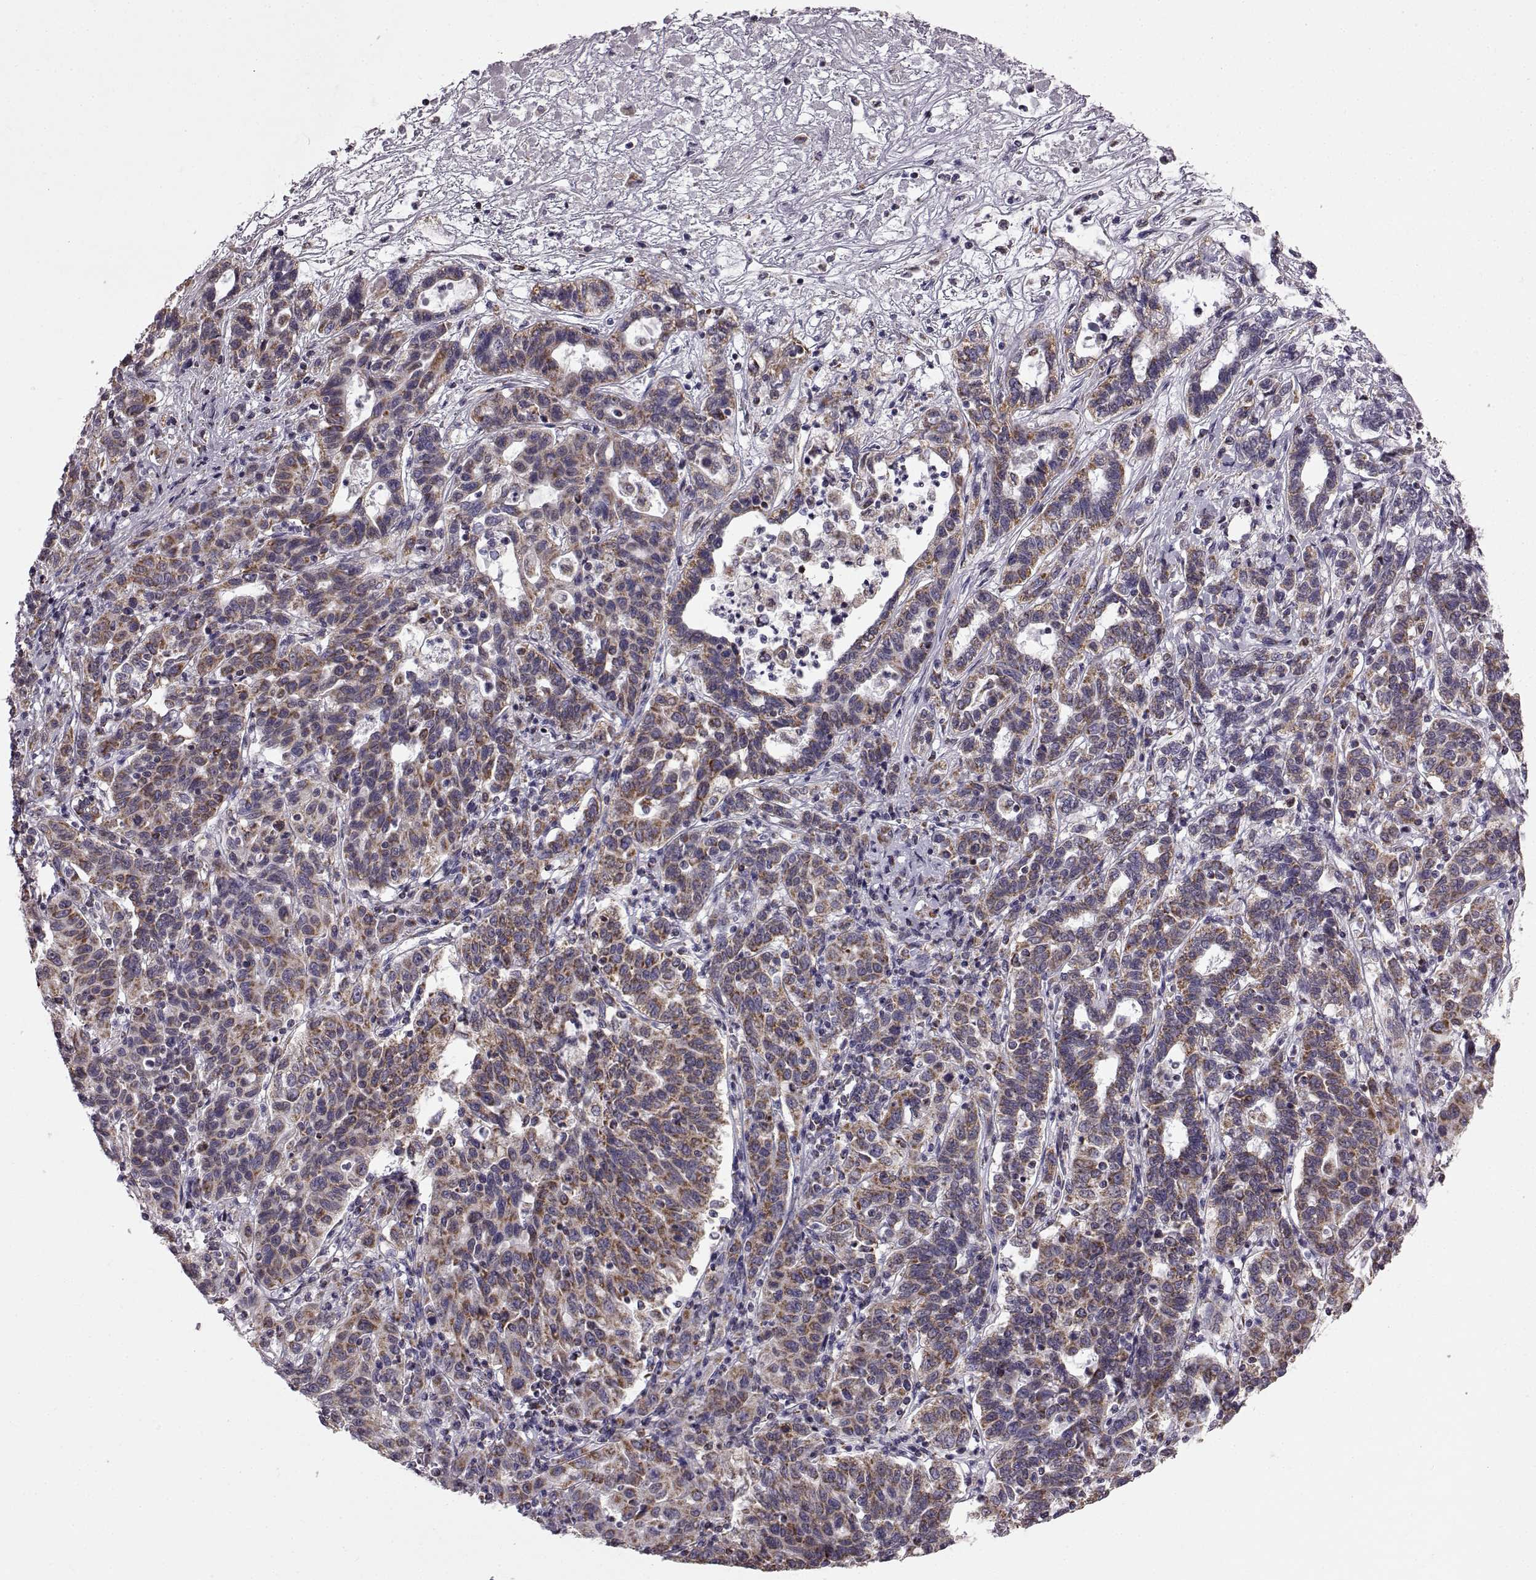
{"staining": {"intensity": "strong", "quantity": ">75%", "location": "cytoplasmic/membranous"}, "tissue": "liver cancer", "cell_type": "Tumor cells", "image_type": "cancer", "snomed": [{"axis": "morphology", "description": "Adenocarcinoma, NOS"}, {"axis": "morphology", "description": "Cholangiocarcinoma"}, {"axis": "topography", "description": "Liver"}], "caption": "A photomicrograph of liver cancer (cholangiocarcinoma) stained for a protein exhibits strong cytoplasmic/membranous brown staining in tumor cells.", "gene": "FAM8A1", "patient": {"sex": "male", "age": 64}}